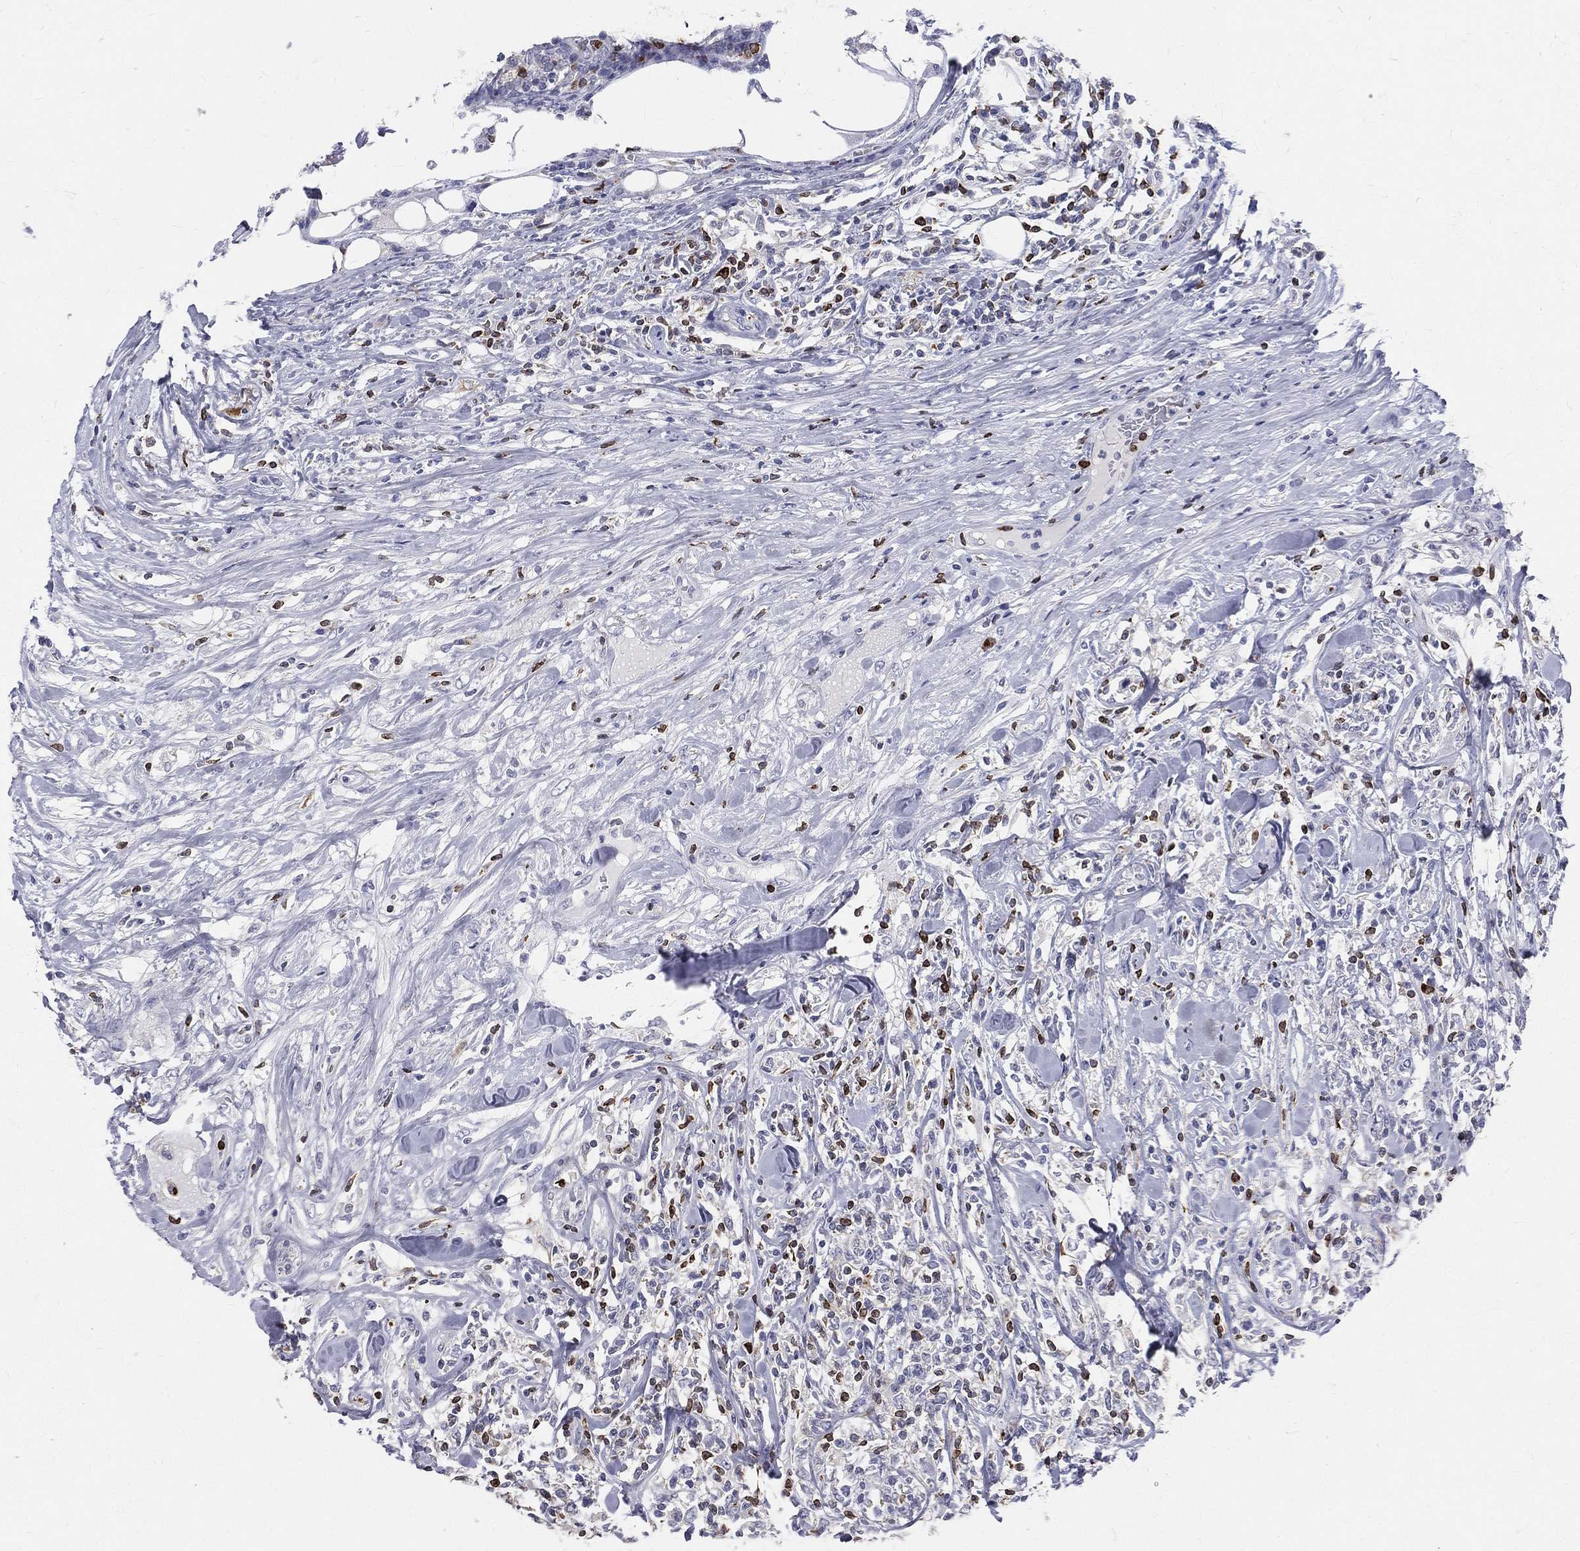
{"staining": {"intensity": "negative", "quantity": "none", "location": "none"}, "tissue": "lymphoma", "cell_type": "Tumor cells", "image_type": "cancer", "snomed": [{"axis": "morphology", "description": "Malignant lymphoma, non-Hodgkin's type, High grade"}, {"axis": "topography", "description": "Lymph node"}], "caption": "There is no significant positivity in tumor cells of high-grade malignant lymphoma, non-Hodgkin's type.", "gene": "CTSW", "patient": {"sex": "female", "age": 84}}